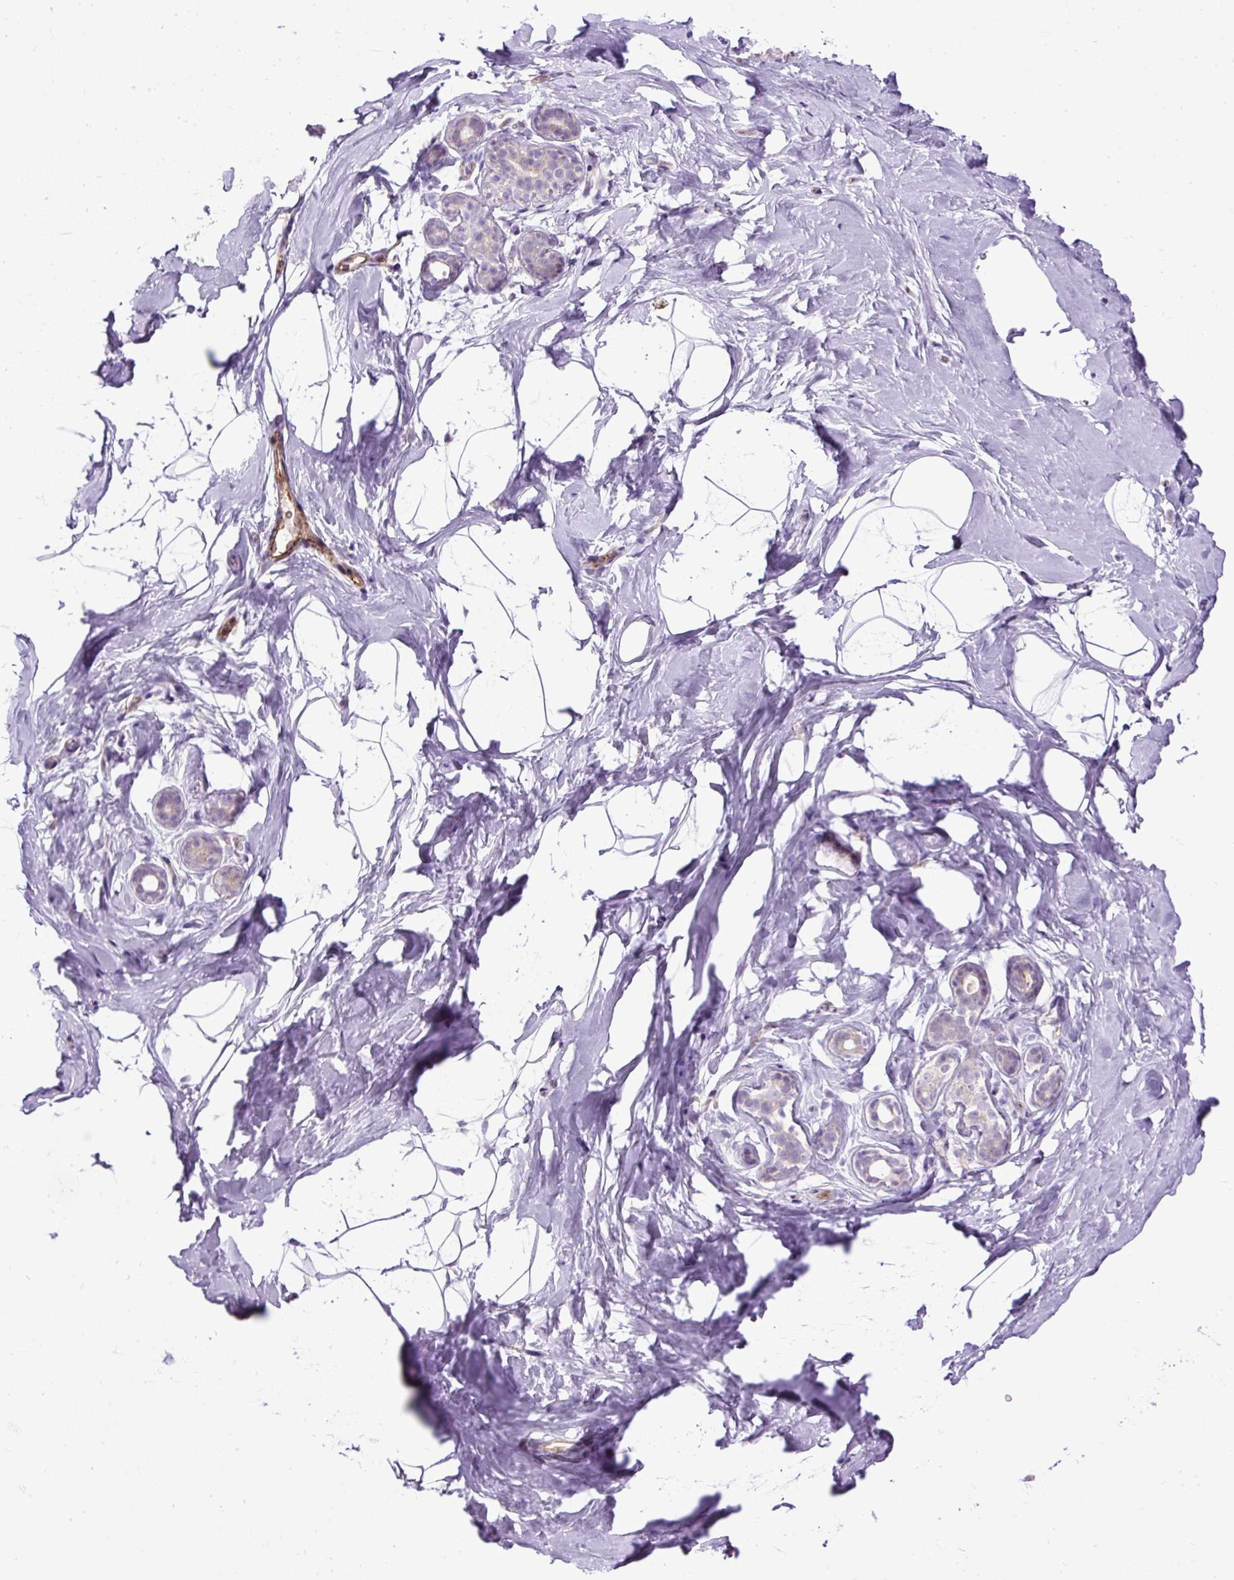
{"staining": {"intensity": "negative", "quantity": "none", "location": "none"}, "tissue": "breast", "cell_type": "Adipocytes", "image_type": "normal", "snomed": [{"axis": "morphology", "description": "Normal tissue, NOS"}, {"axis": "topography", "description": "Breast"}], "caption": "IHC histopathology image of normal breast stained for a protein (brown), which reveals no positivity in adipocytes. (DAB immunohistochemistry (IHC), high magnification).", "gene": "LEFTY1", "patient": {"sex": "female", "age": 32}}